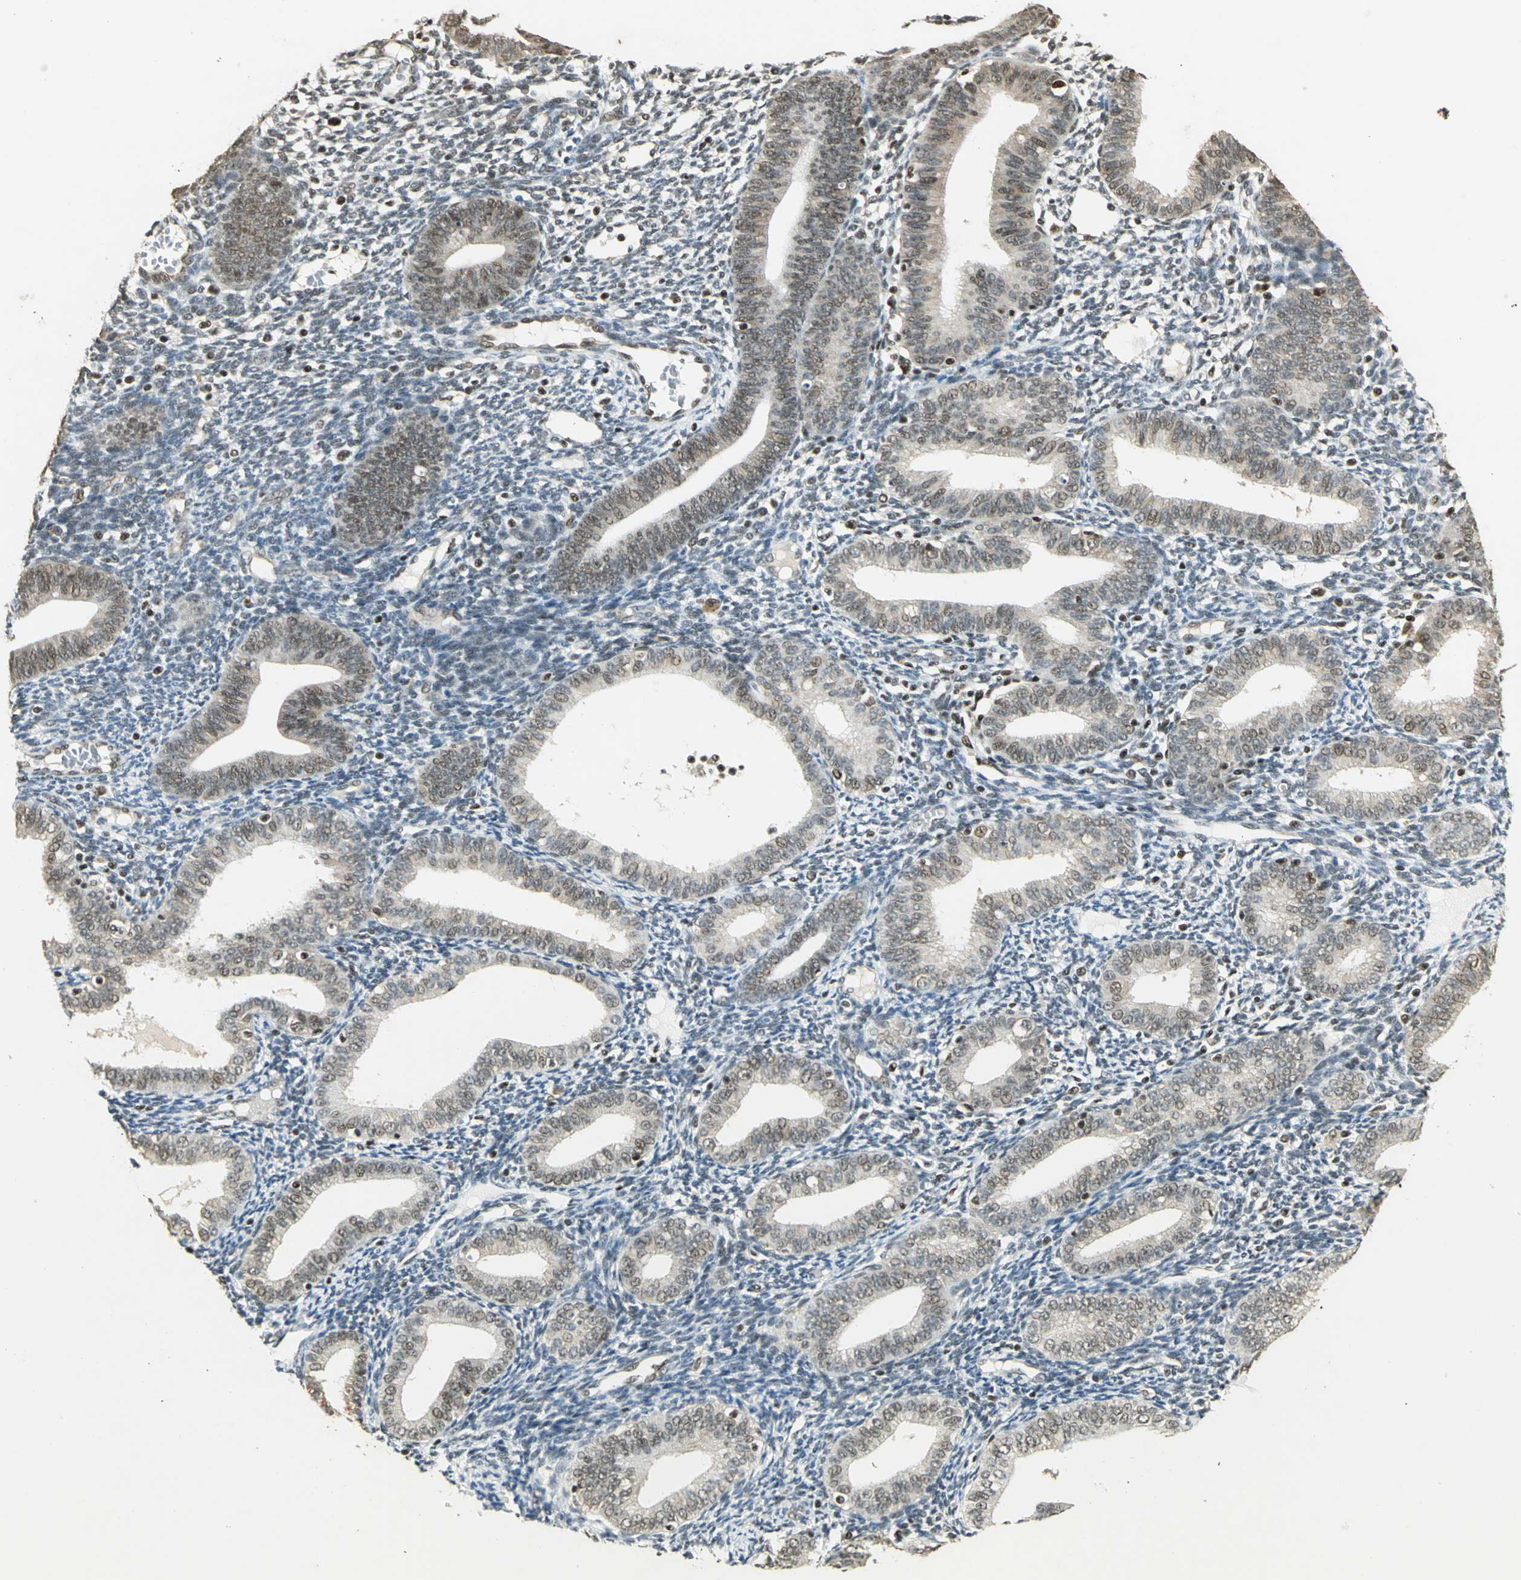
{"staining": {"intensity": "weak", "quantity": "<25%", "location": "nuclear"}, "tissue": "endometrium", "cell_type": "Cells in endometrial stroma", "image_type": "normal", "snomed": [{"axis": "morphology", "description": "Normal tissue, NOS"}, {"axis": "topography", "description": "Endometrium"}], "caption": "High power microscopy histopathology image of an IHC image of normal endometrium, revealing no significant positivity in cells in endometrial stroma.", "gene": "ELF1", "patient": {"sex": "female", "age": 61}}